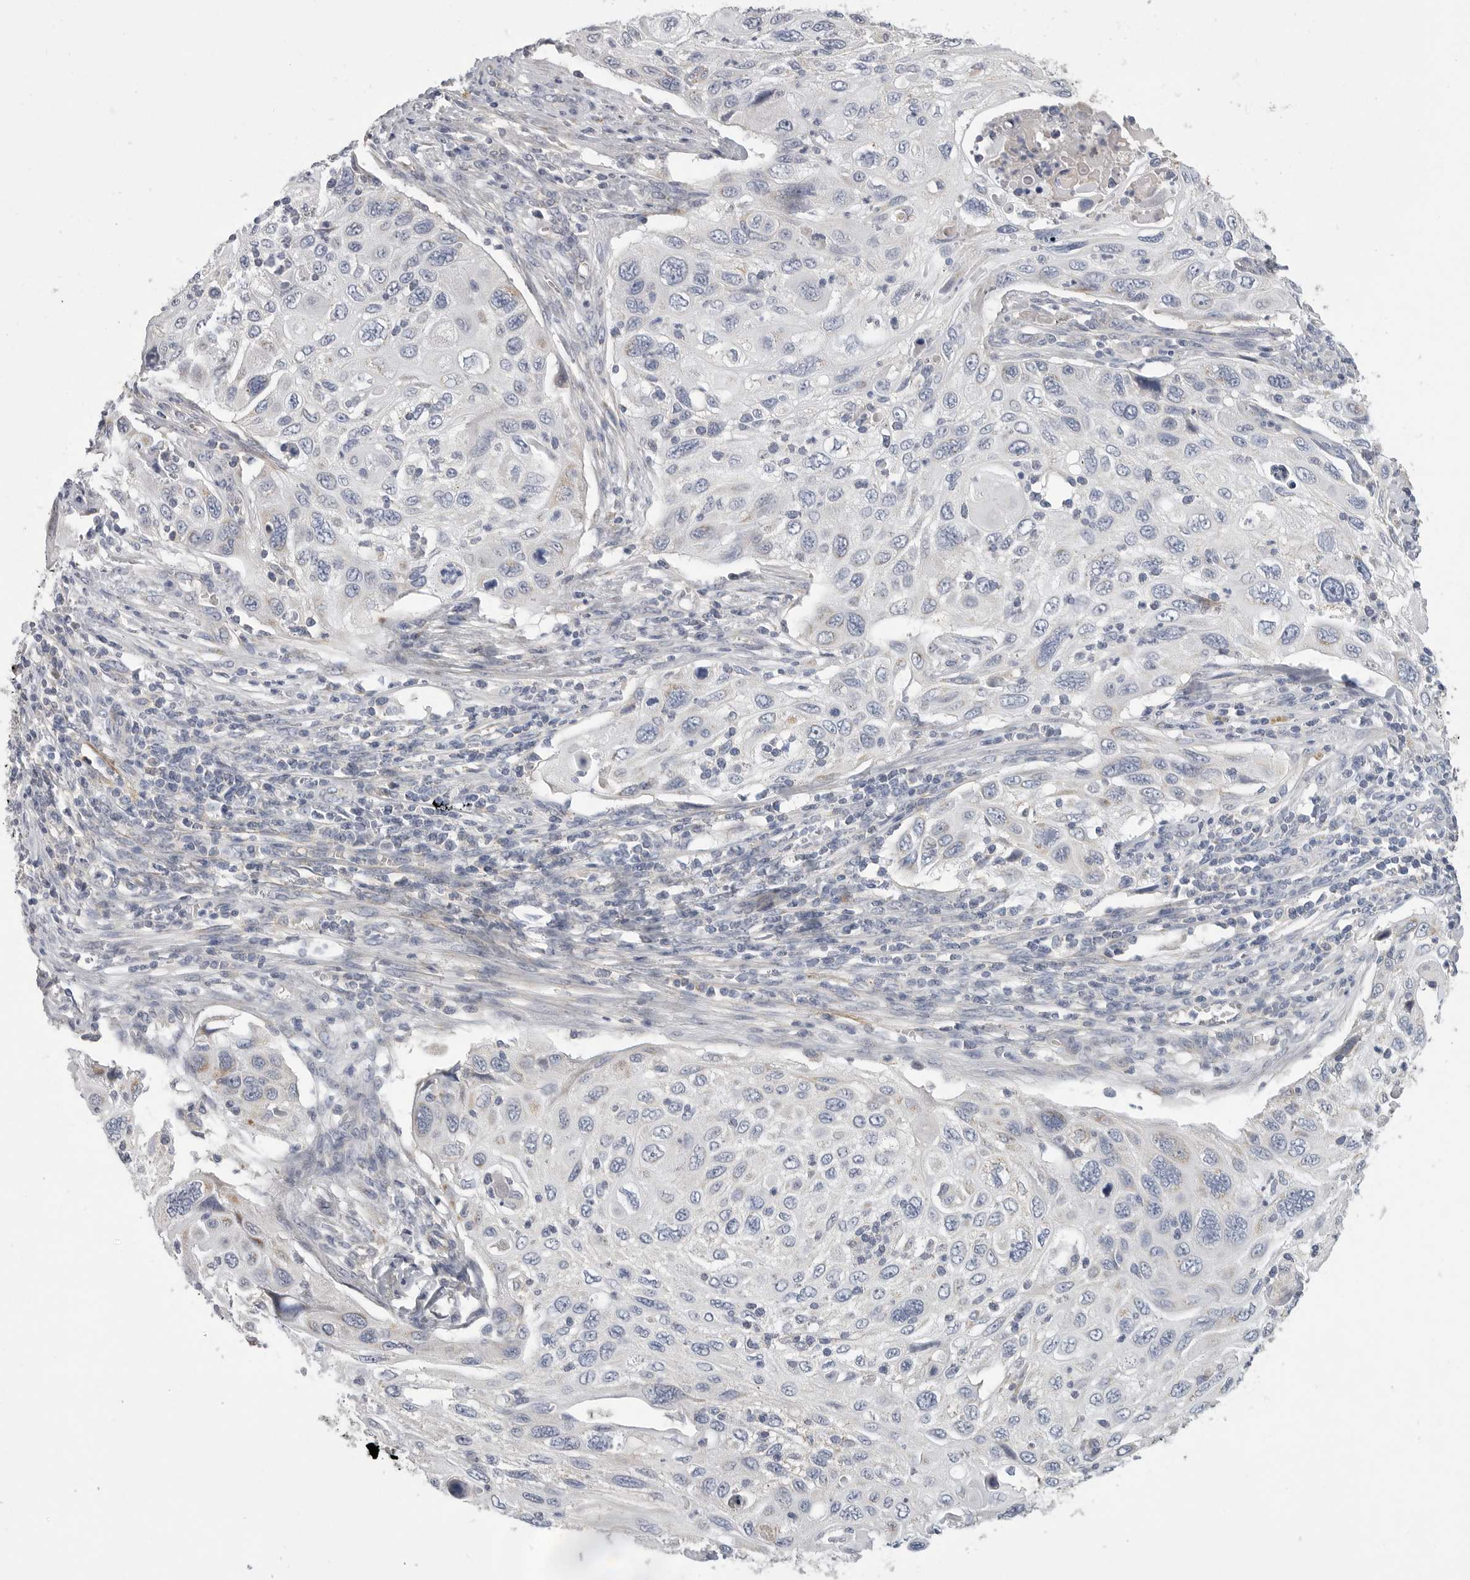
{"staining": {"intensity": "negative", "quantity": "none", "location": "none"}, "tissue": "cervical cancer", "cell_type": "Tumor cells", "image_type": "cancer", "snomed": [{"axis": "morphology", "description": "Squamous cell carcinoma, NOS"}, {"axis": "topography", "description": "Cervix"}], "caption": "Tumor cells are negative for brown protein staining in squamous cell carcinoma (cervical).", "gene": "SDC3", "patient": {"sex": "female", "age": 70}}